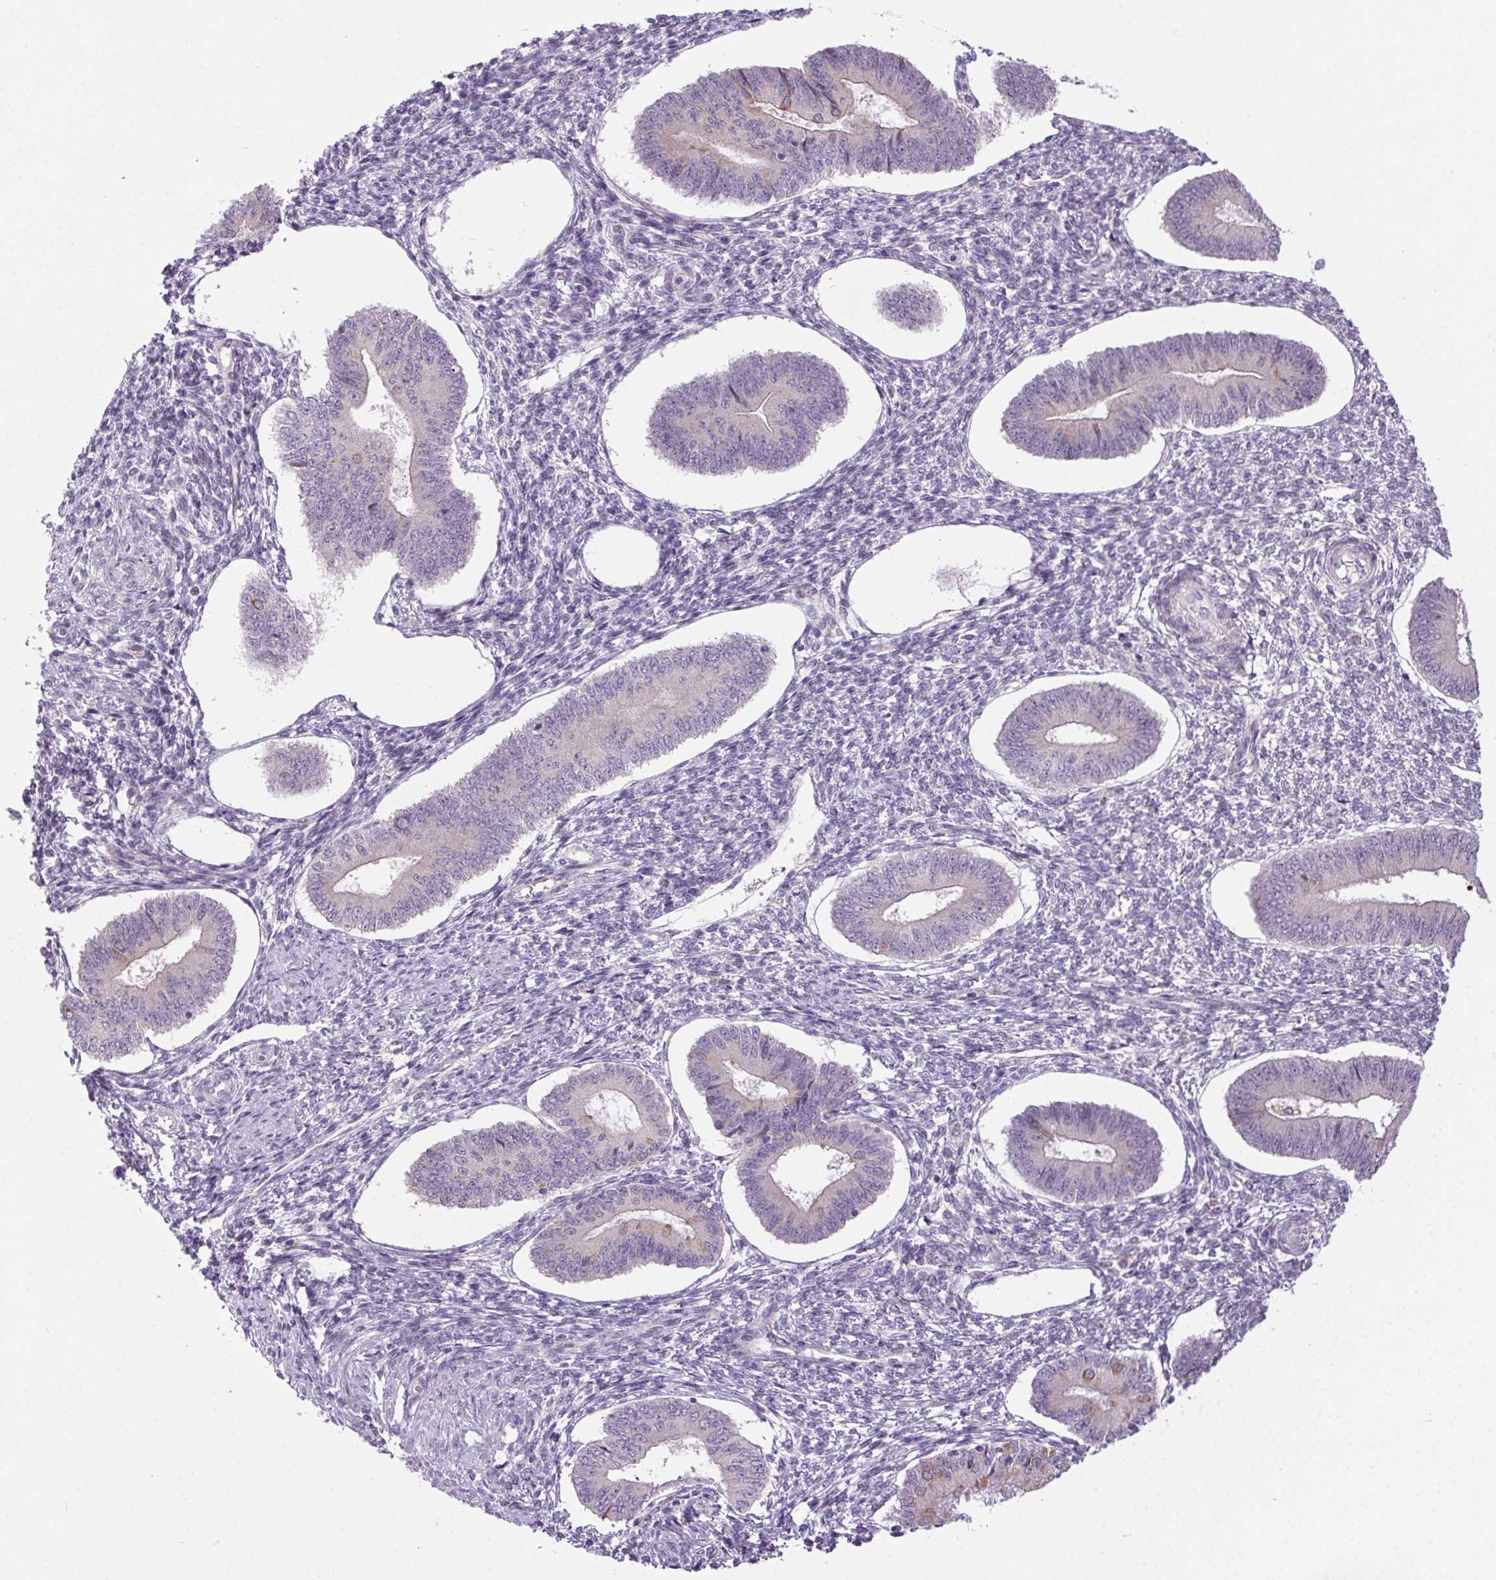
{"staining": {"intensity": "negative", "quantity": "none", "location": "none"}, "tissue": "endometrium", "cell_type": "Cells in endometrial stroma", "image_type": "normal", "snomed": [{"axis": "morphology", "description": "Normal tissue, NOS"}, {"axis": "topography", "description": "Endometrium"}], "caption": "This is an immunohistochemistry (IHC) histopathology image of unremarkable human endometrium. There is no staining in cells in endometrial stroma.", "gene": "LRRTM1", "patient": {"sex": "female", "age": 42}}